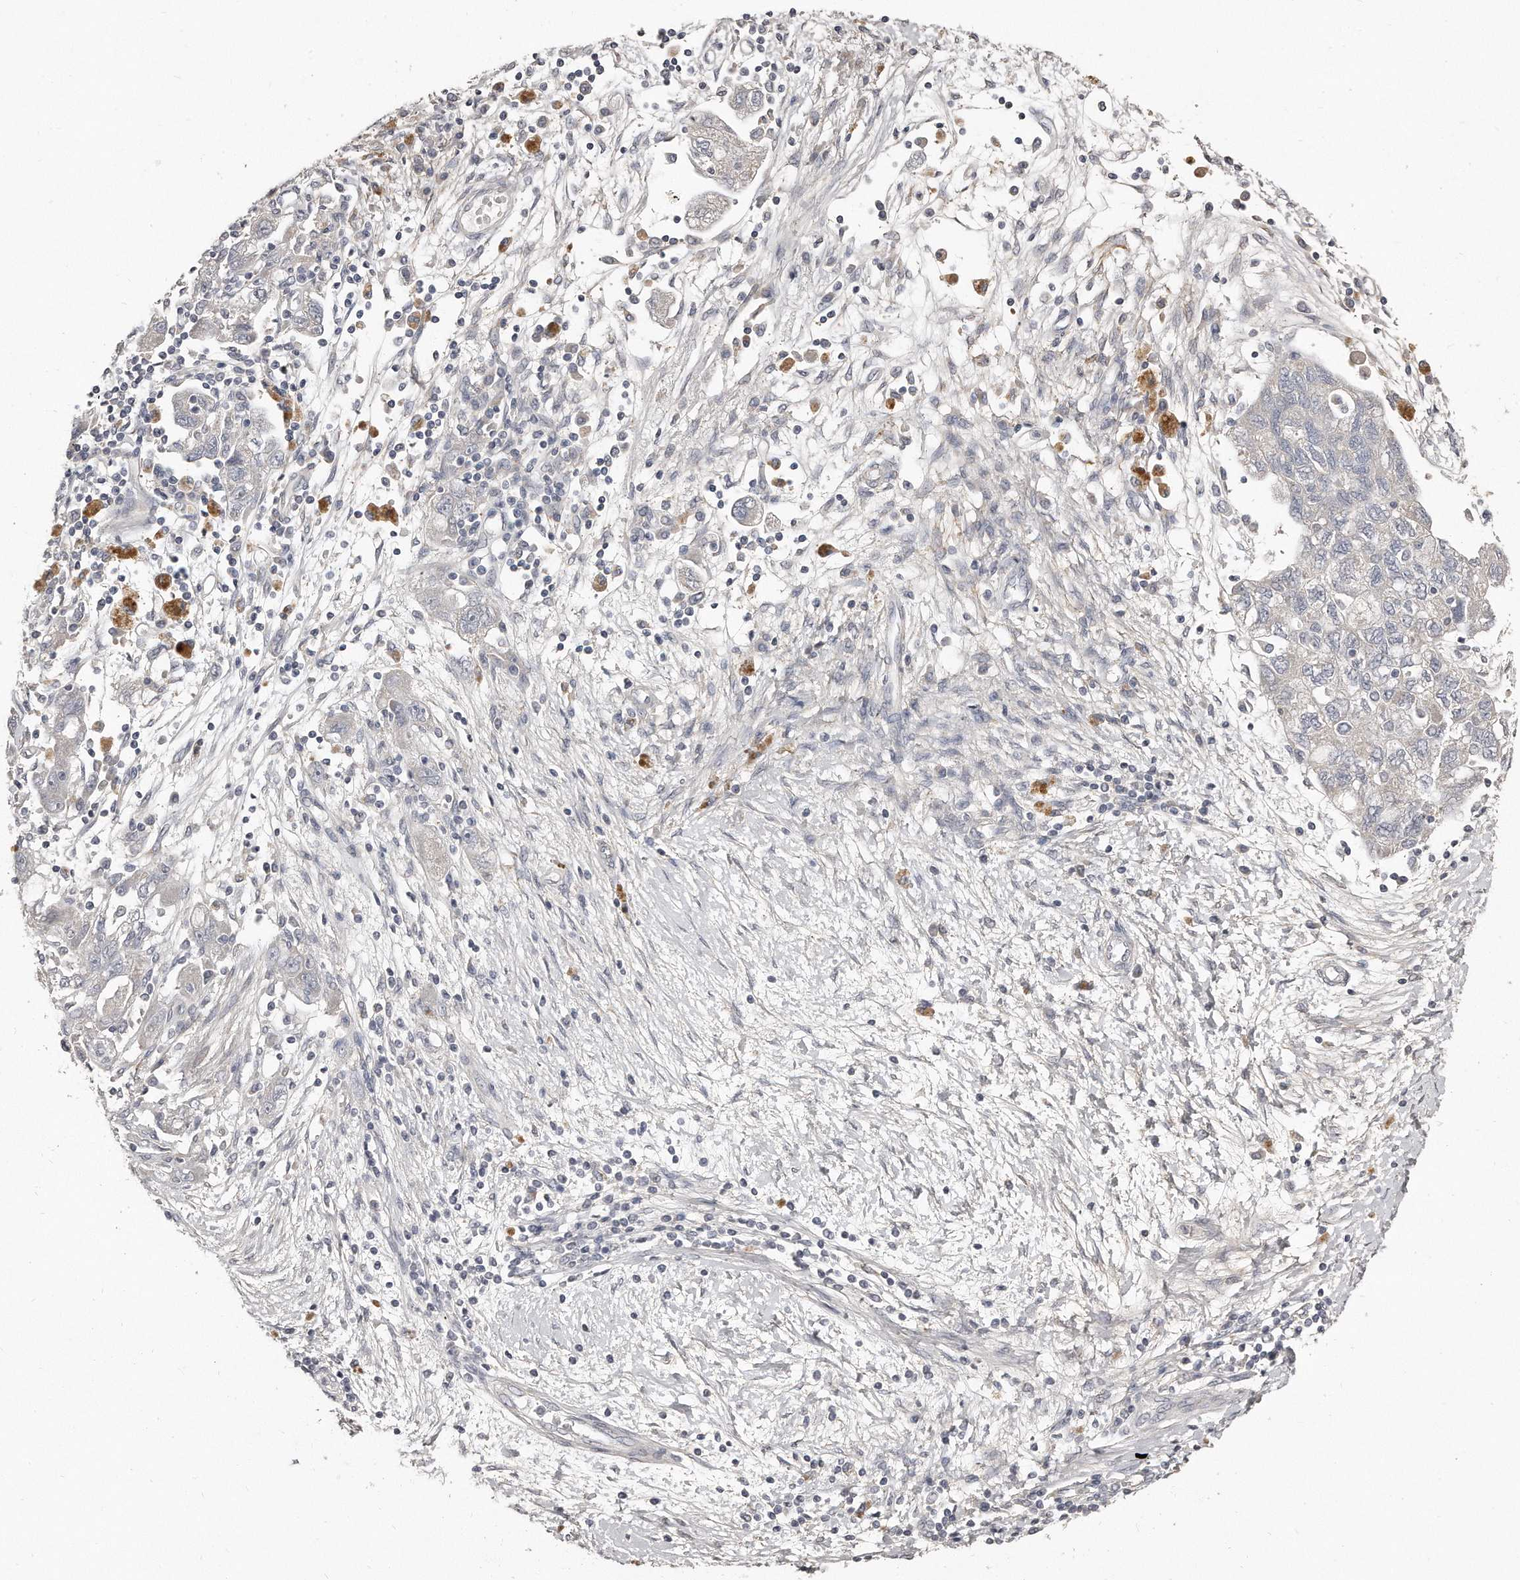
{"staining": {"intensity": "negative", "quantity": "none", "location": "none"}, "tissue": "ovarian cancer", "cell_type": "Tumor cells", "image_type": "cancer", "snomed": [{"axis": "morphology", "description": "Carcinoma, NOS"}, {"axis": "morphology", "description": "Cystadenocarcinoma, serous, NOS"}, {"axis": "topography", "description": "Ovary"}], "caption": "Protein analysis of ovarian serous cystadenocarcinoma exhibits no significant staining in tumor cells. Brightfield microscopy of IHC stained with DAB (3,3'-diaminobenzidine) (brown) and hematoxylin (blue), captured at high magnification.", "gene": "LMOD1", "patient": {"sex": "female", "age": 69}}